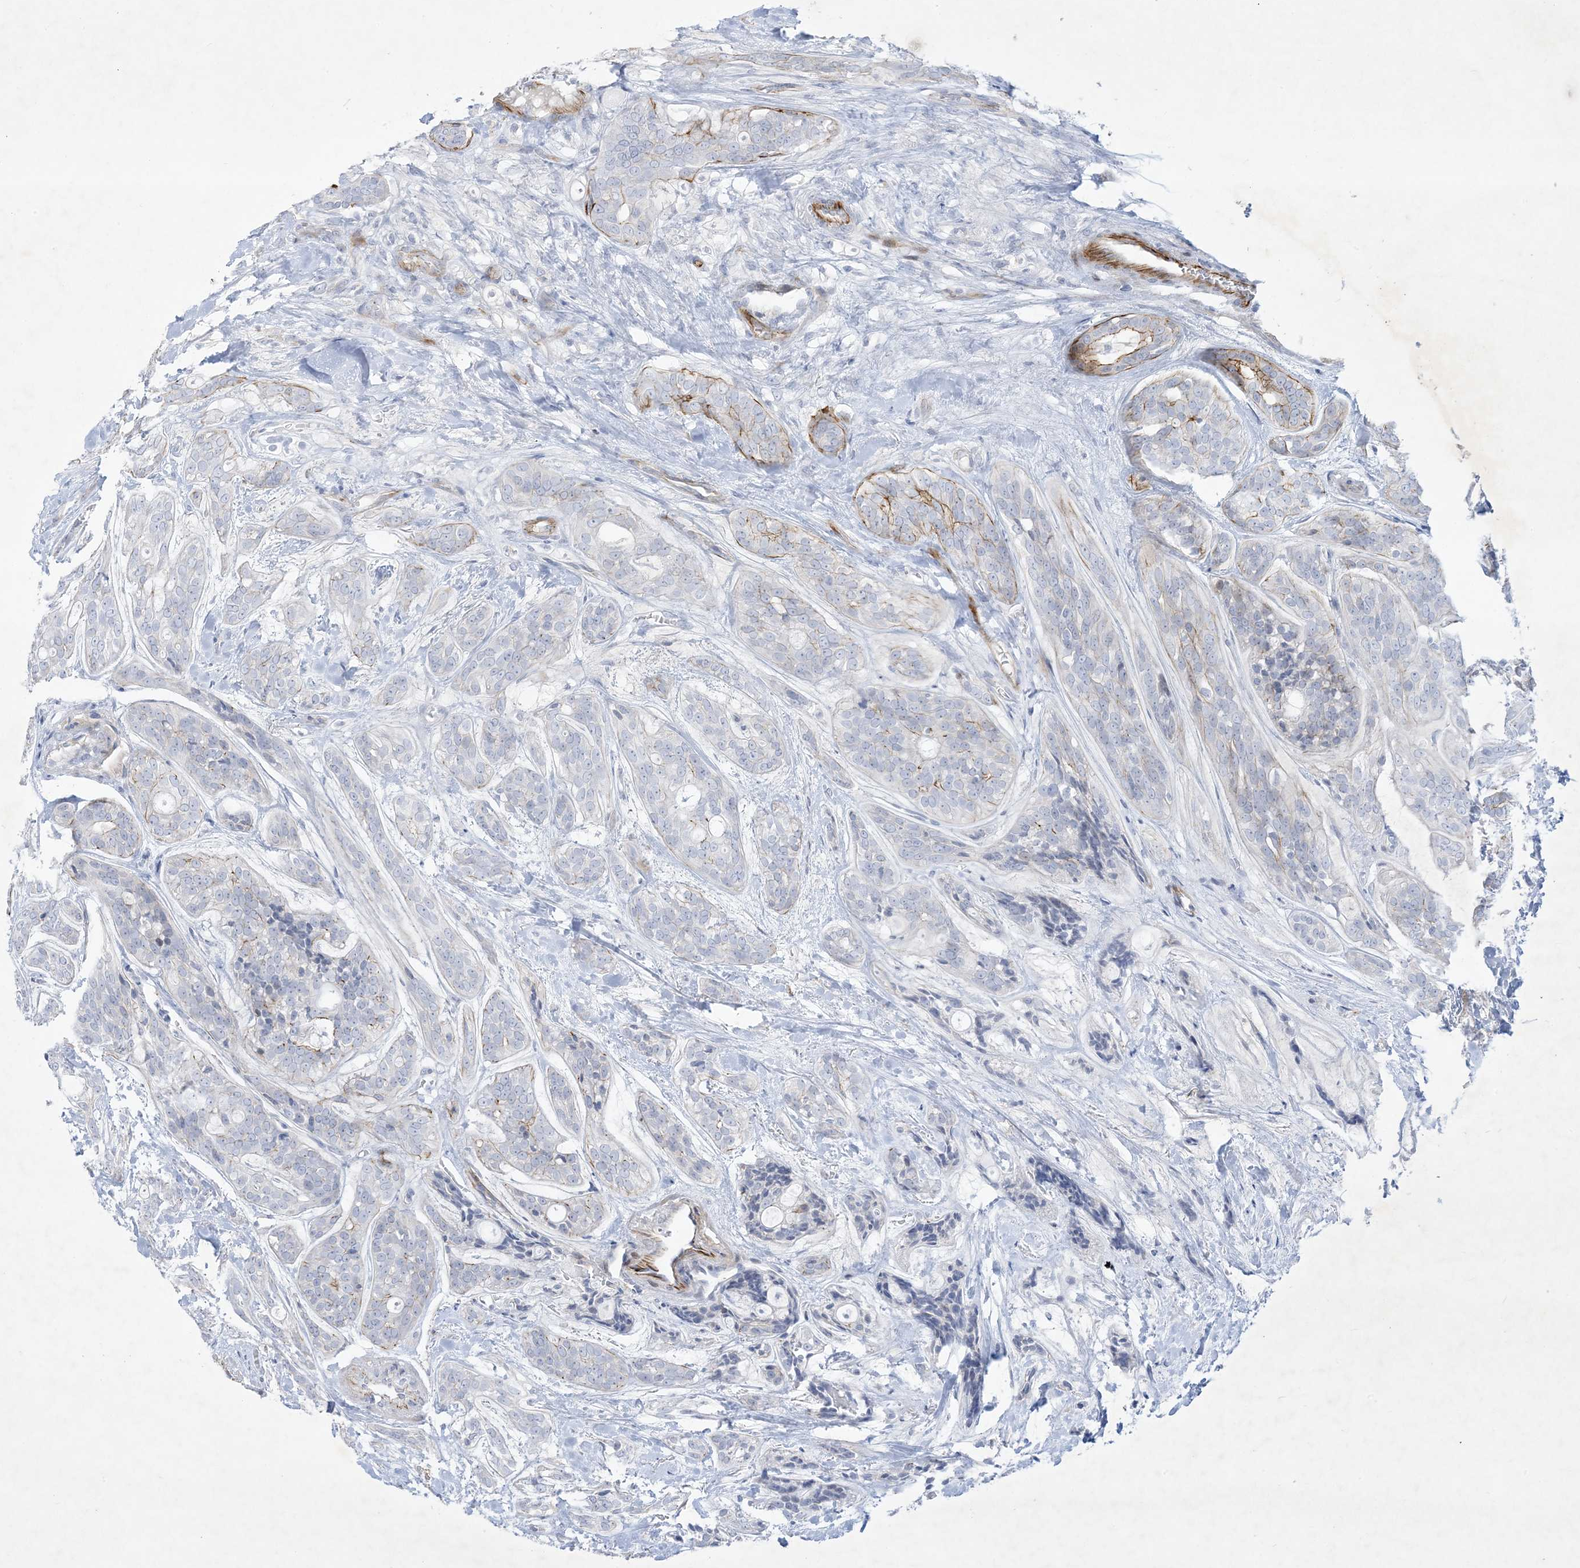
{"staining": {"intensity": "weak", "quantity": "<25%", "location": "cytoplasmic/membranous"}, "tissue": "head and neck cancer", "cell_type": "Tumor cells", "image_type": "cancer", "snomed": [{"axis": "morphology", "description": "Adenocarcinoma, NOS"}, {"axis": "topography", "description": "Head-Neck"}], "caption": "A high-resolution photomicrograph shows immunohistochemistry (IHC) staining of head and neck adenocarcinoma, which shows no significant expression in tumor cells.", "gene": "B3GNT7", "patient": {"sex": "male", "age": 66}}